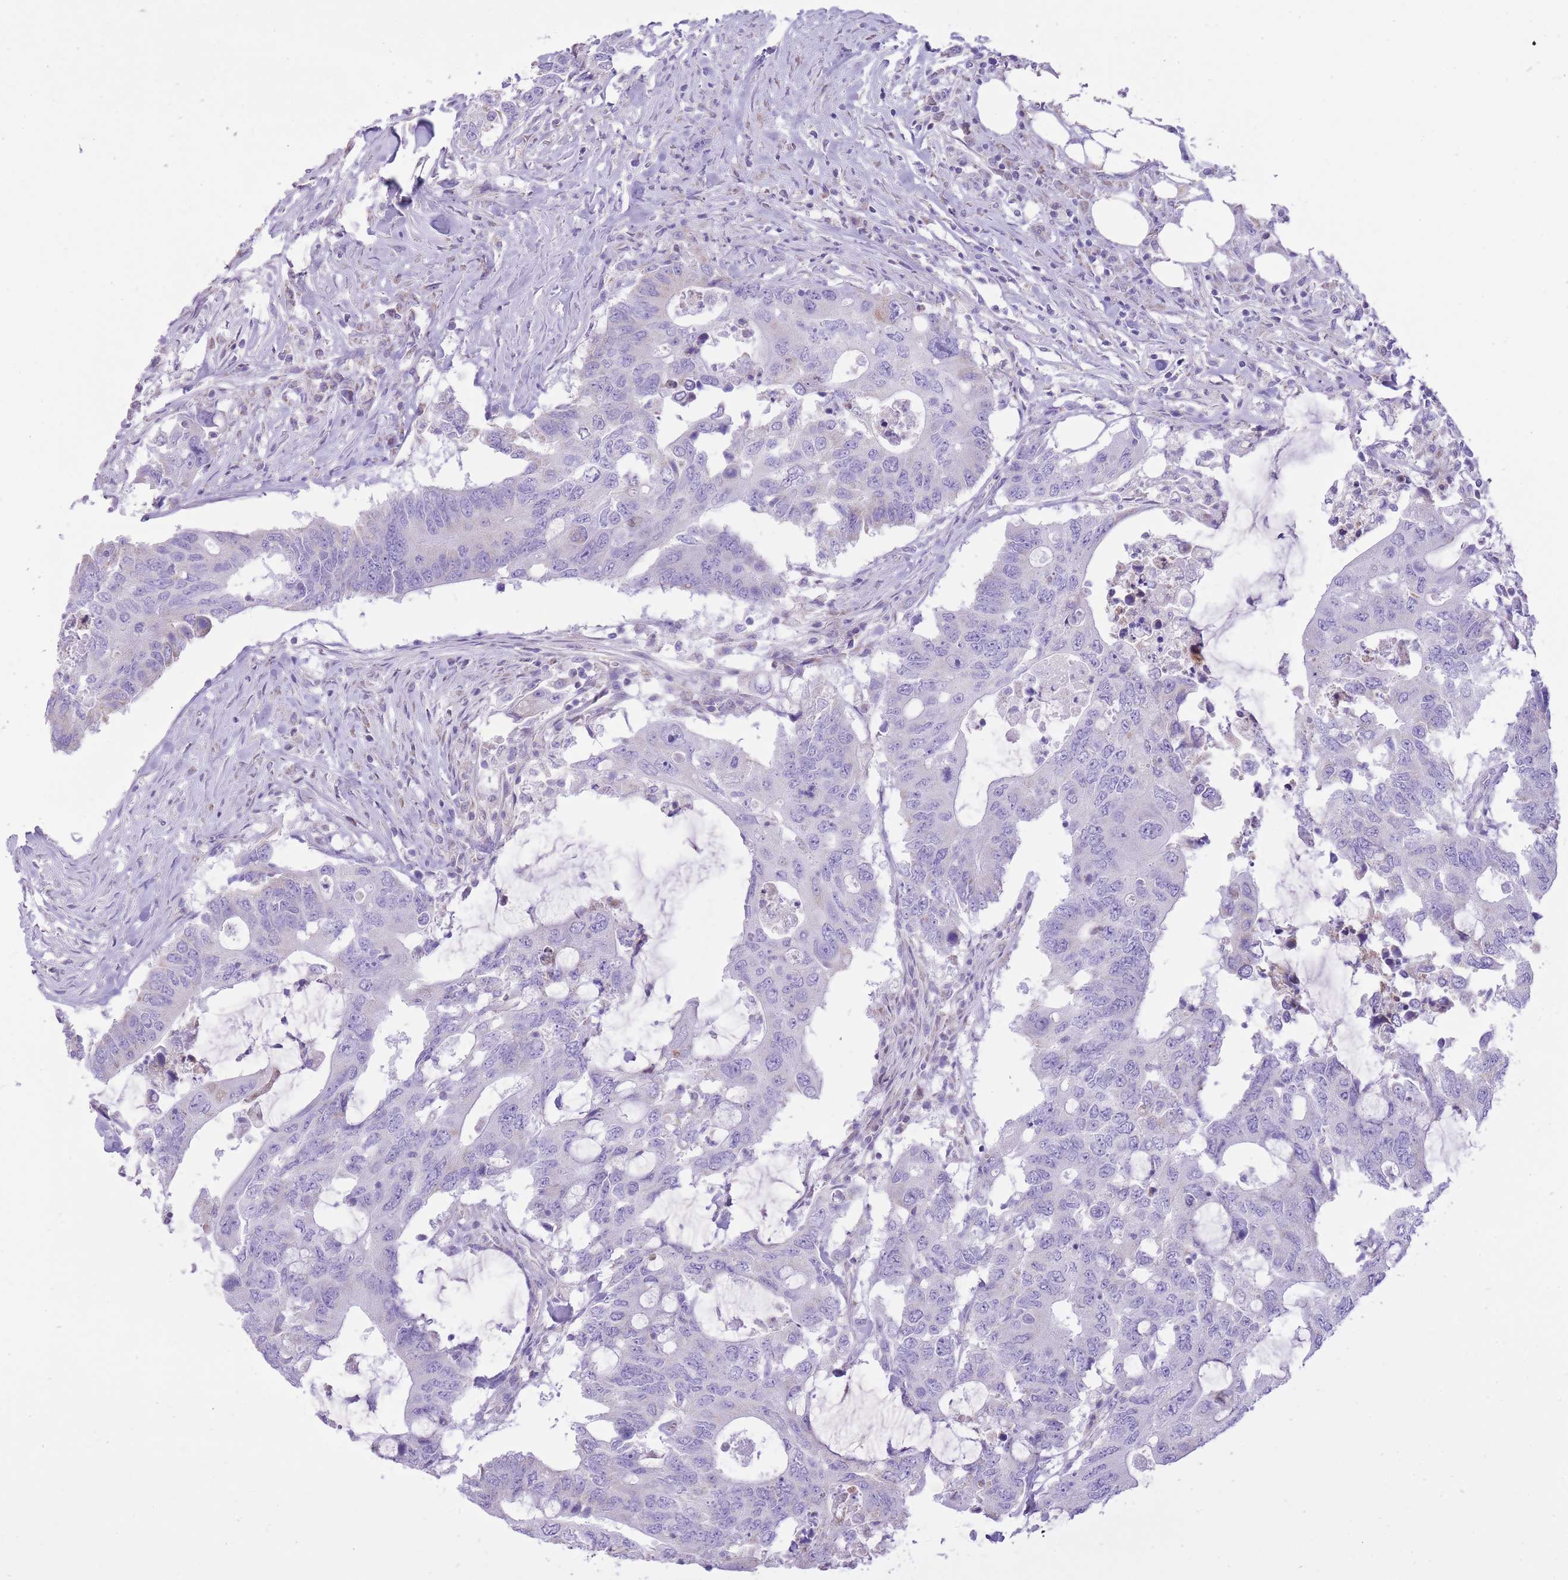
{"staining": {"intensity": "negative", "quantity": "none", "location": "none"}, "tissue": "colorectal cancer", "cell_type": "Tumor cells", "image_type": "cancer", "snomed": [{"axis": "morphology", "description": "Adenocarcinoma, NOS"}, {"axis": "topography", "description": "Colon"}], "caption": "An immunohistochemistry (IHC) image of colorectal cancer is shown. There is no staining in tumor cells of colorectal cancer. (DAB immunohistochemistry with hematoxylin counter stain).", "gene": "SLC4A4", "patient": {"sex": "male", "age": 71}}